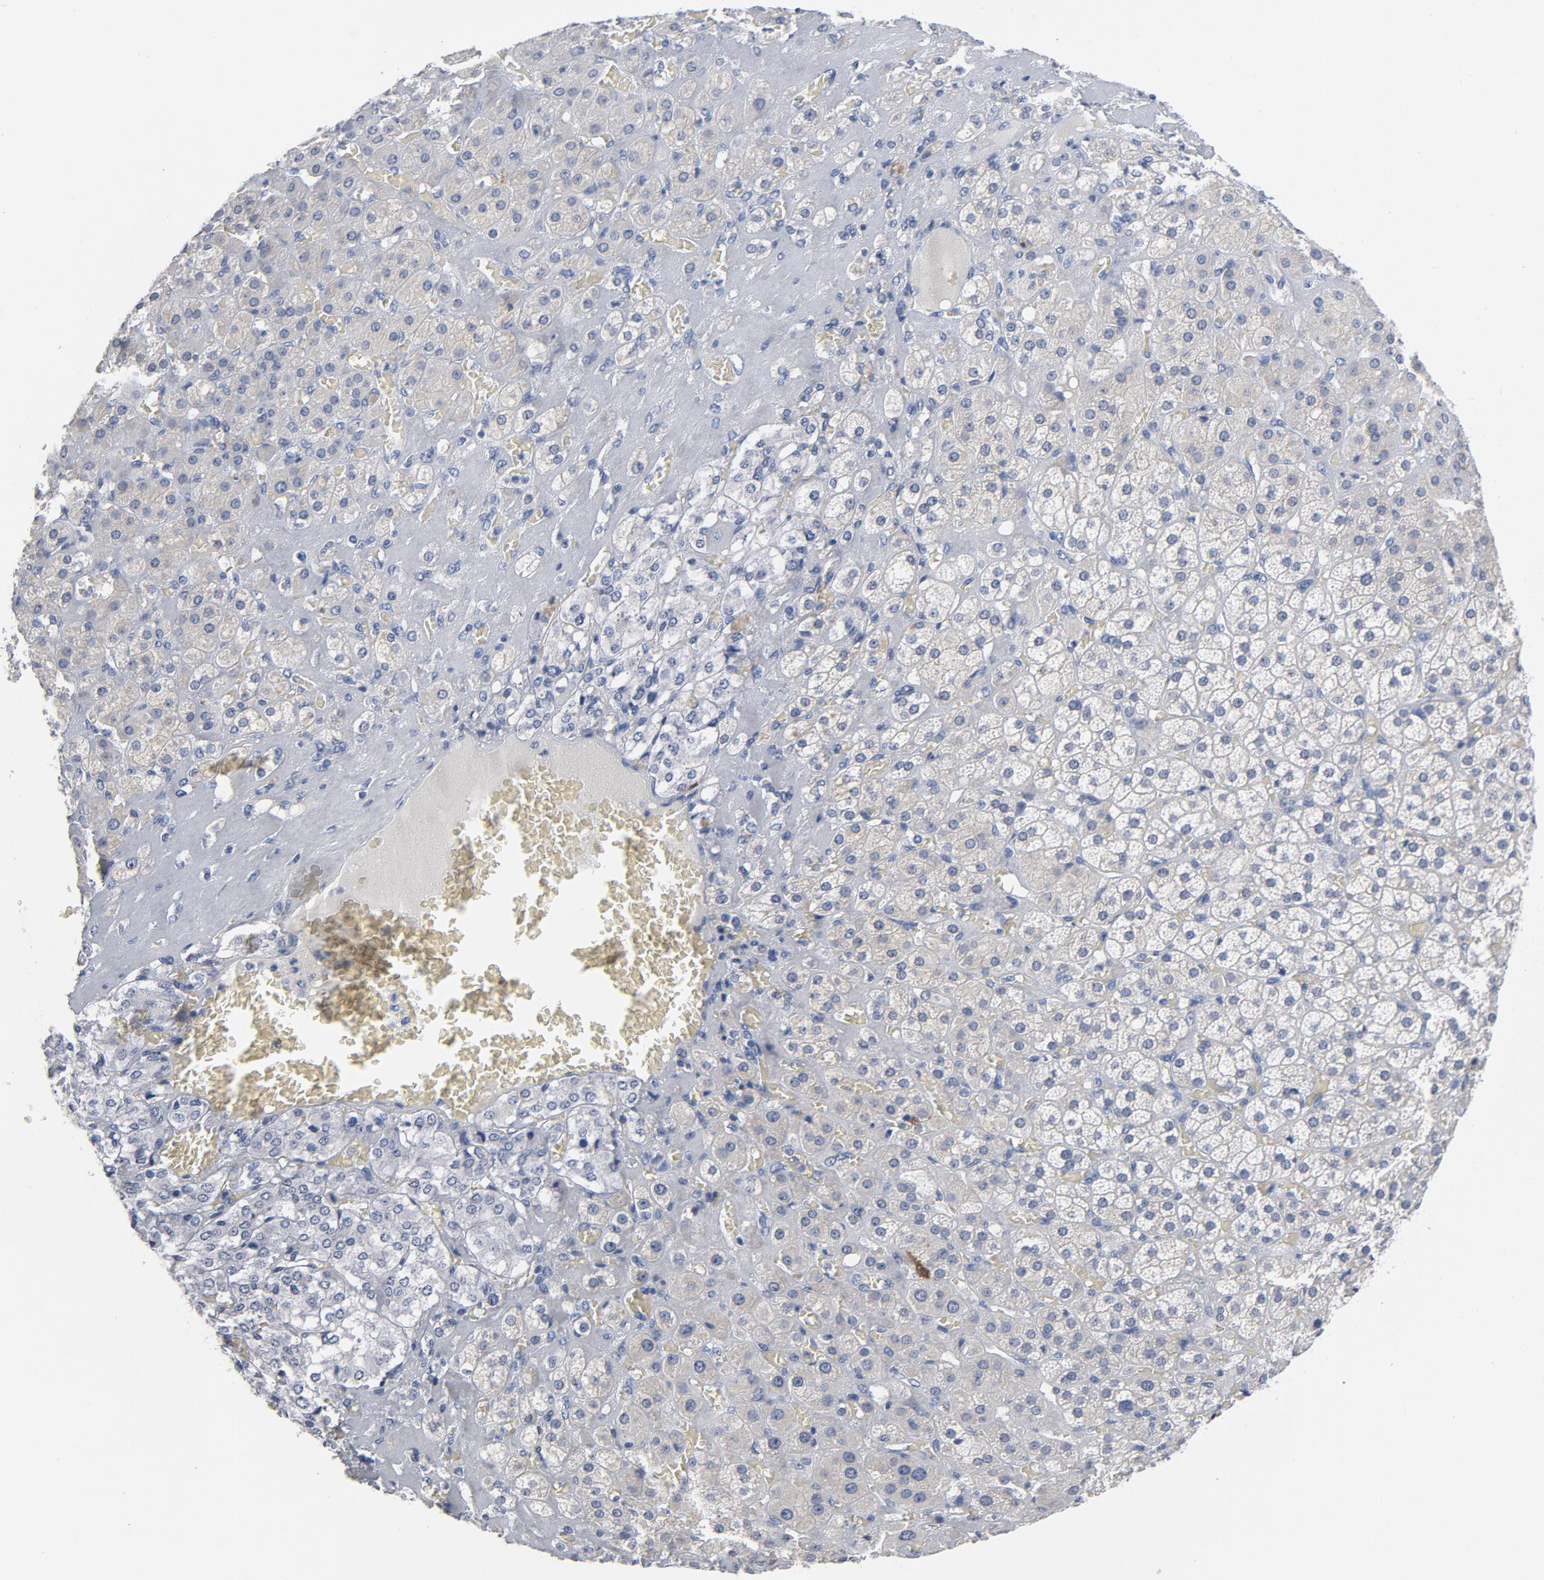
{"staining": {"intensity": "moderate", "quantity": "<25%", "location": "nuclear"}, "tissue": "adrenal gland", "cell_type": "Glandular cells", "image_type": "normal", "snomed": [{"axis": "morphology", "description": "Normal tissue, NOS"}, {"axis": "topography", "description": "Adrenal gland"}], "caption": "Protein analysis of benign adrenal gland exhibits moderate nuclear staining in about <25% of glandular cells. The staining is performed using DAB (3,3'-diaminobenzidine) brown chromogen to label protein expression. The nuclei are counter-stained blue using hematoxylin.", "gene": "CDC20", "patient": {"sex": "female", "age": 71}}